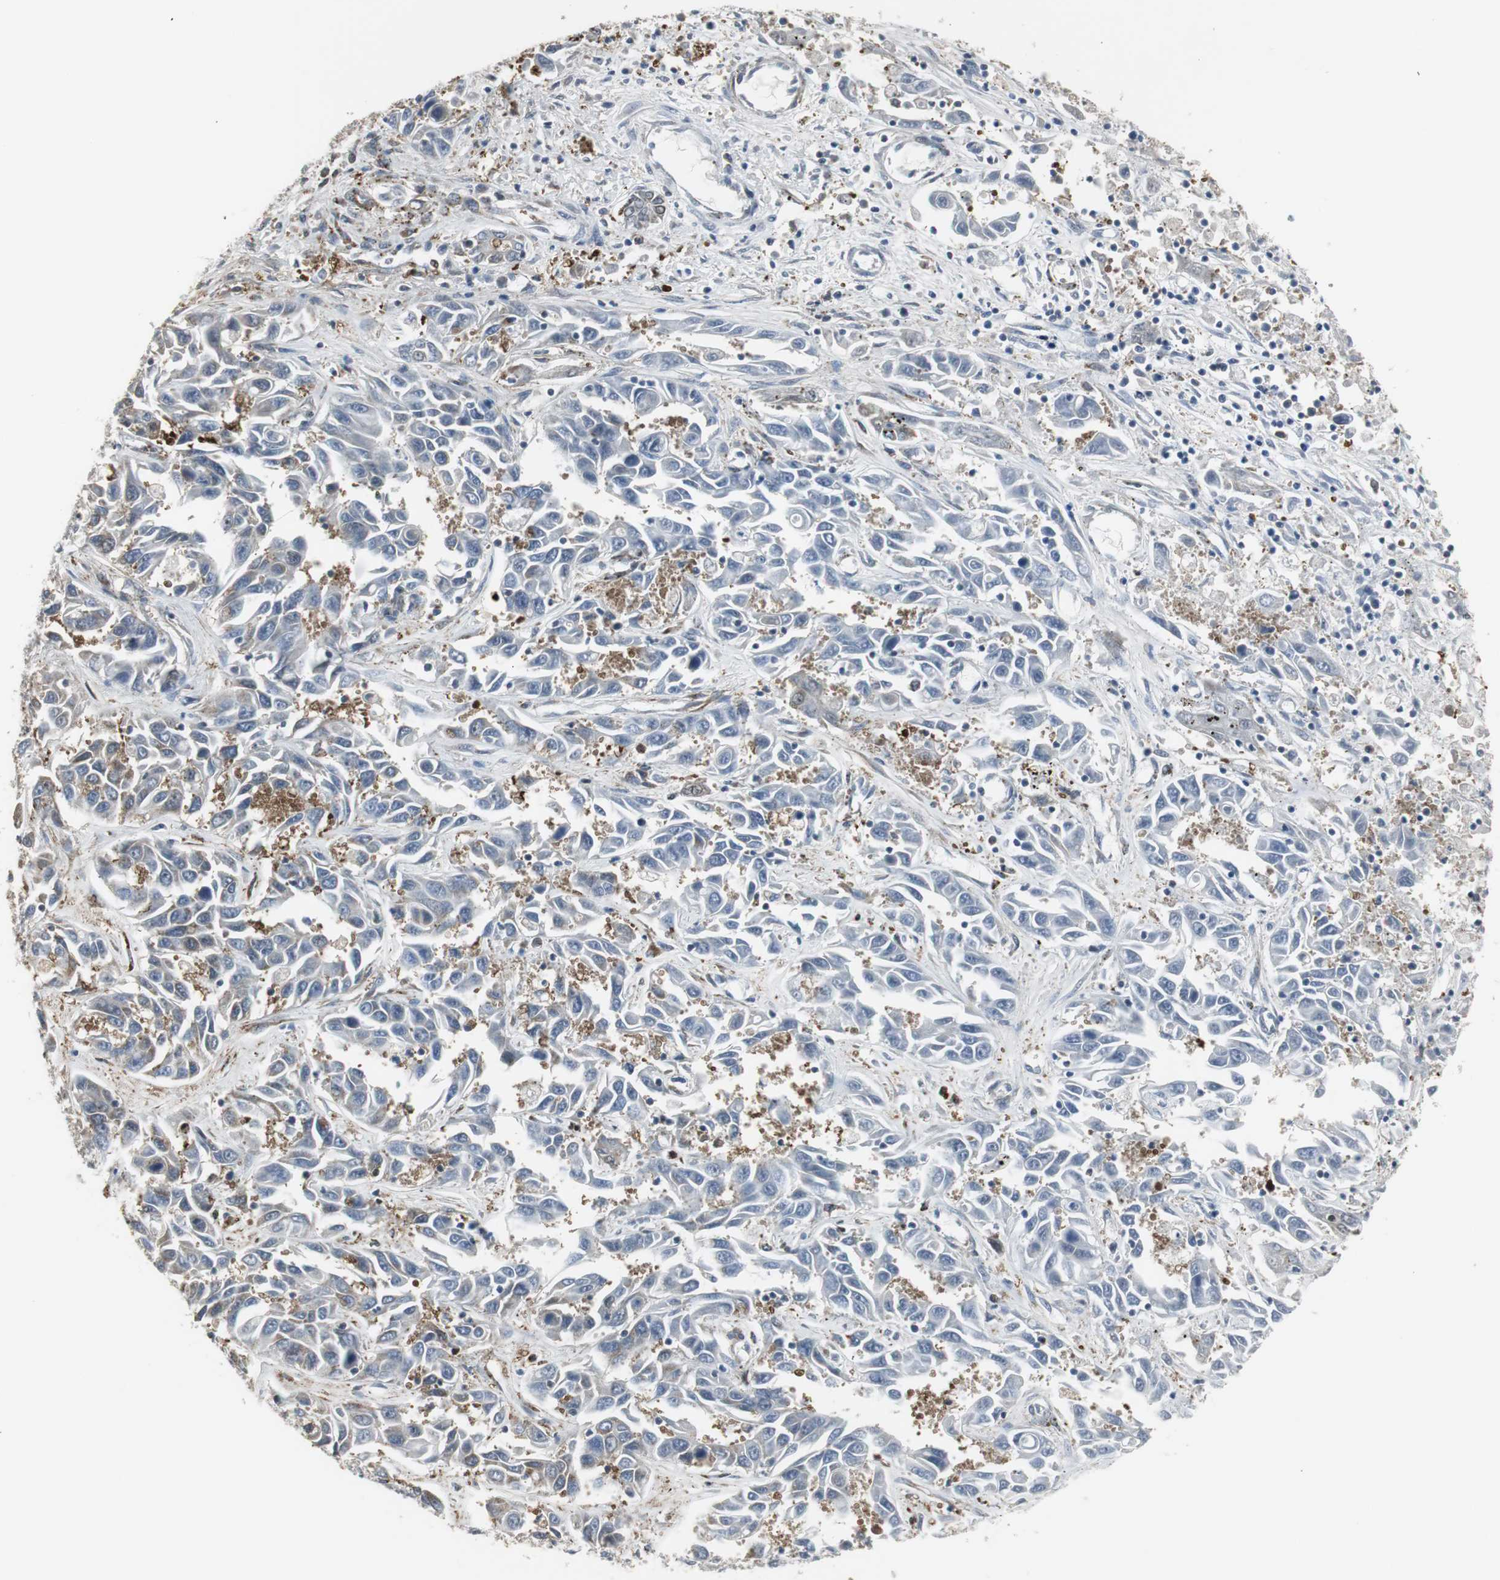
{"staining": {"intensity": "weak", "quantity": "25%-75%", "location": "cytoplasmic/membranous"}, "tissue": "liver cancer", "cell_type": "Tumor cells", "image_type": "cancer", "snomed": [{"axis": "morphology", "description": "Cholangiocarcinoma"}, {"axis": "topography", "description": "Liver"}], "caption": "Brown immunohistochemical staining in liver cancer (cholangiocarcinoma) reveals weak cytoplasmic/membranous staining in approximately 25%-75% of tumor cells. The protein of interest is shown in brown color, while the nuclei are stained blue.", "gene": "PLIN3", "patient": {"sex": "female", "age": 52}}